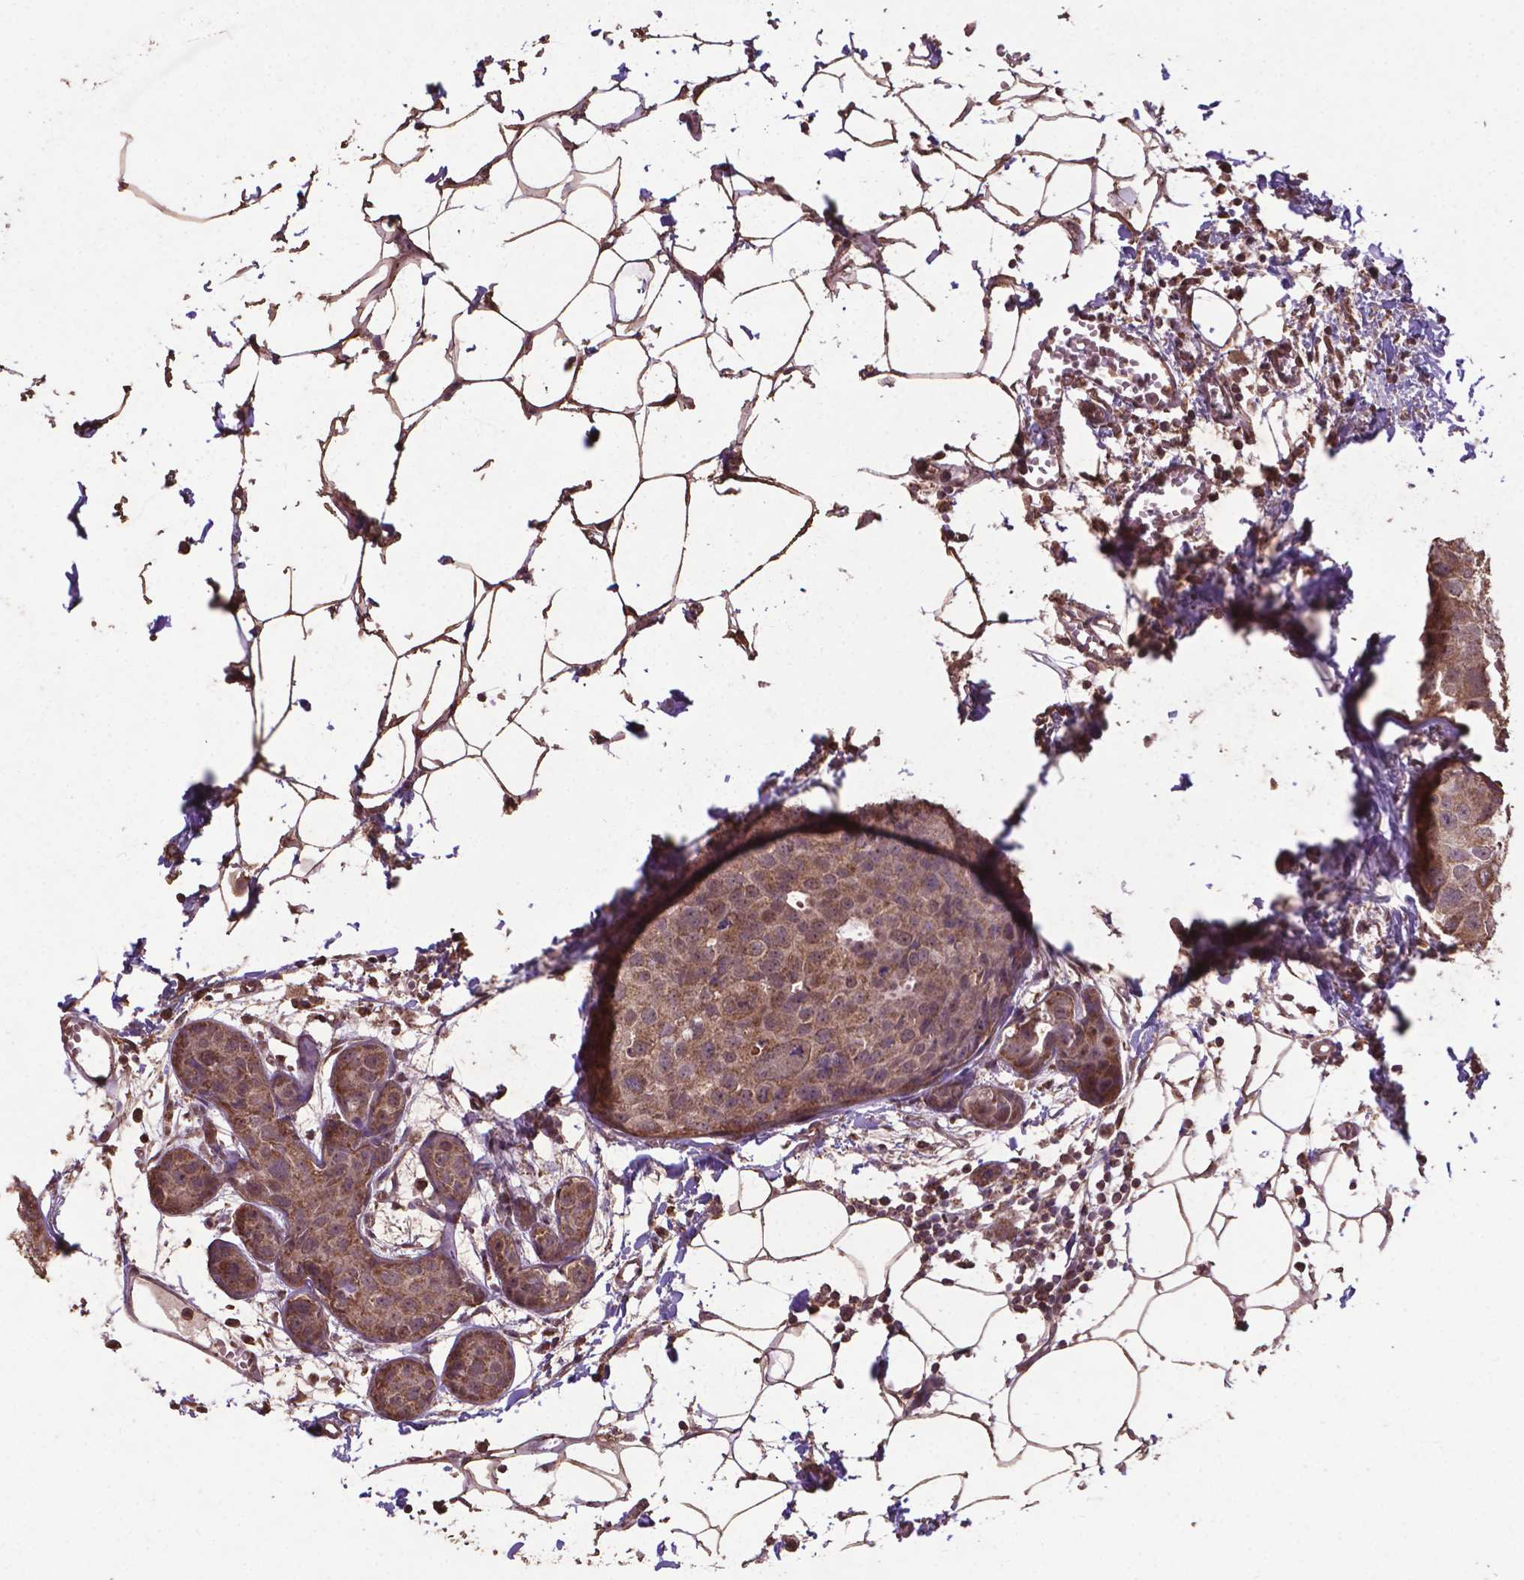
{"staining": {"intensity": "moderate", "quantity": ">75%", "location": "cytoplasmic/membranous,nuclear"}, "tissue": "breast cancer", "cell_type": "Tumor cells", "image_type": "cancer", "snomed": [{"axis": "morphology", "description": "Duct carcinoma"}, {"axis": "topography", "description": "Breast"}], "caption": "Intraductal carcinoma (breast) tissue displays moderate cytoplasmic/membranous and nuclear staining in about >75% of tumor cells (Stains: DAB (3,3'-diaminobenzidine) in brown, nuclei in blue, Microscopy: brightfield microscopy at high magnification).", "gene": "DCAF1", "patient": {"sex": "female", "age": 38}}